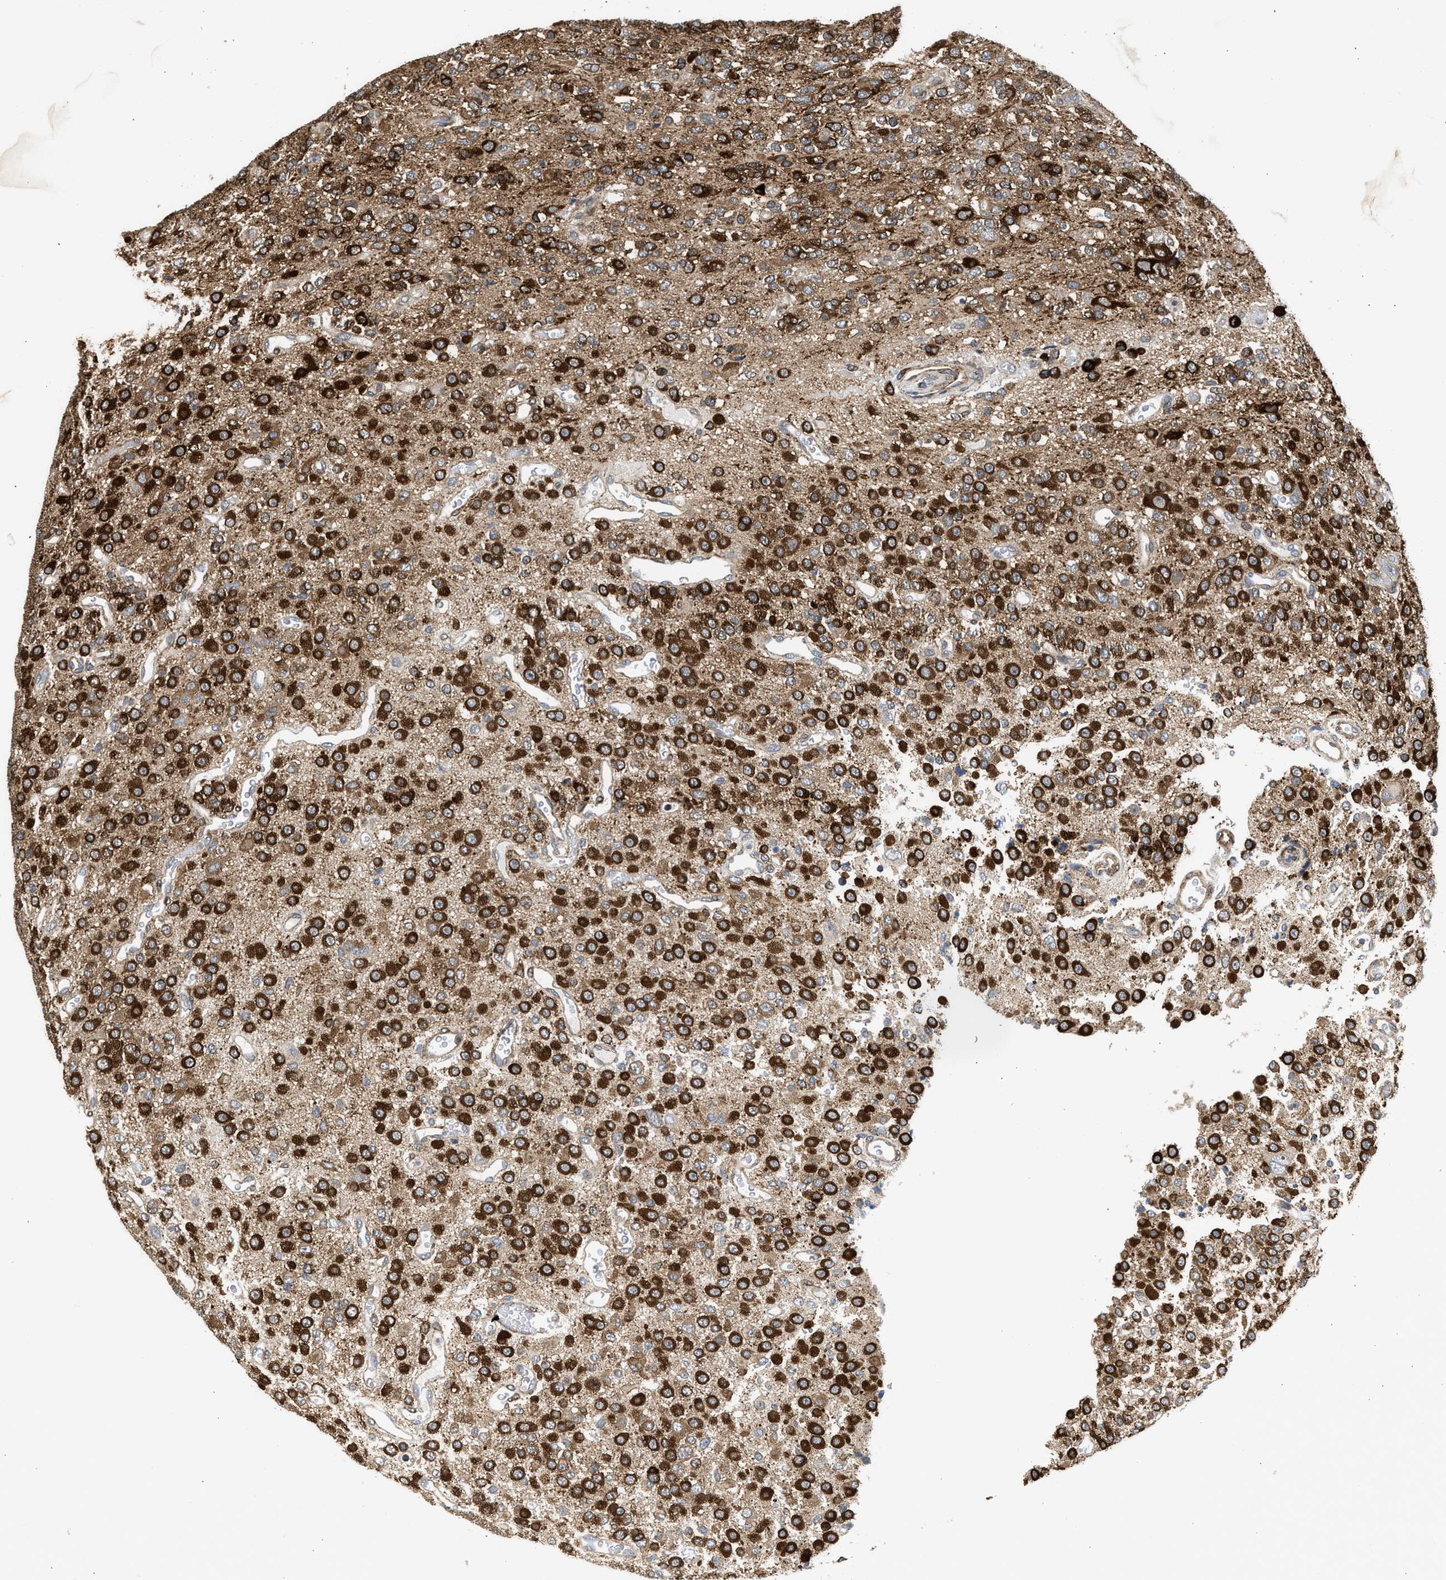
{"staining": {"intensity": "strong", "quantity": ">75%", "location": "cytoplasmic/membranous"}, "tissue": "glioma", "cell_type": "Tumor cells", "image_type": "cancer", "snomed": [{"axis": "morphology", "description": "Glioma, malignant, Low grade"}, {"axis": "topography", "description": "Brain"}], "caption": "This is a histology image of immunohistochemistry (IHC) staining of low-grade glioma (malignant), which shows strong positivity in the cytoplasmic/membranous of tumor cells.", "gene": "POLG2", "patient": {"sex": "male", "age": 38}}